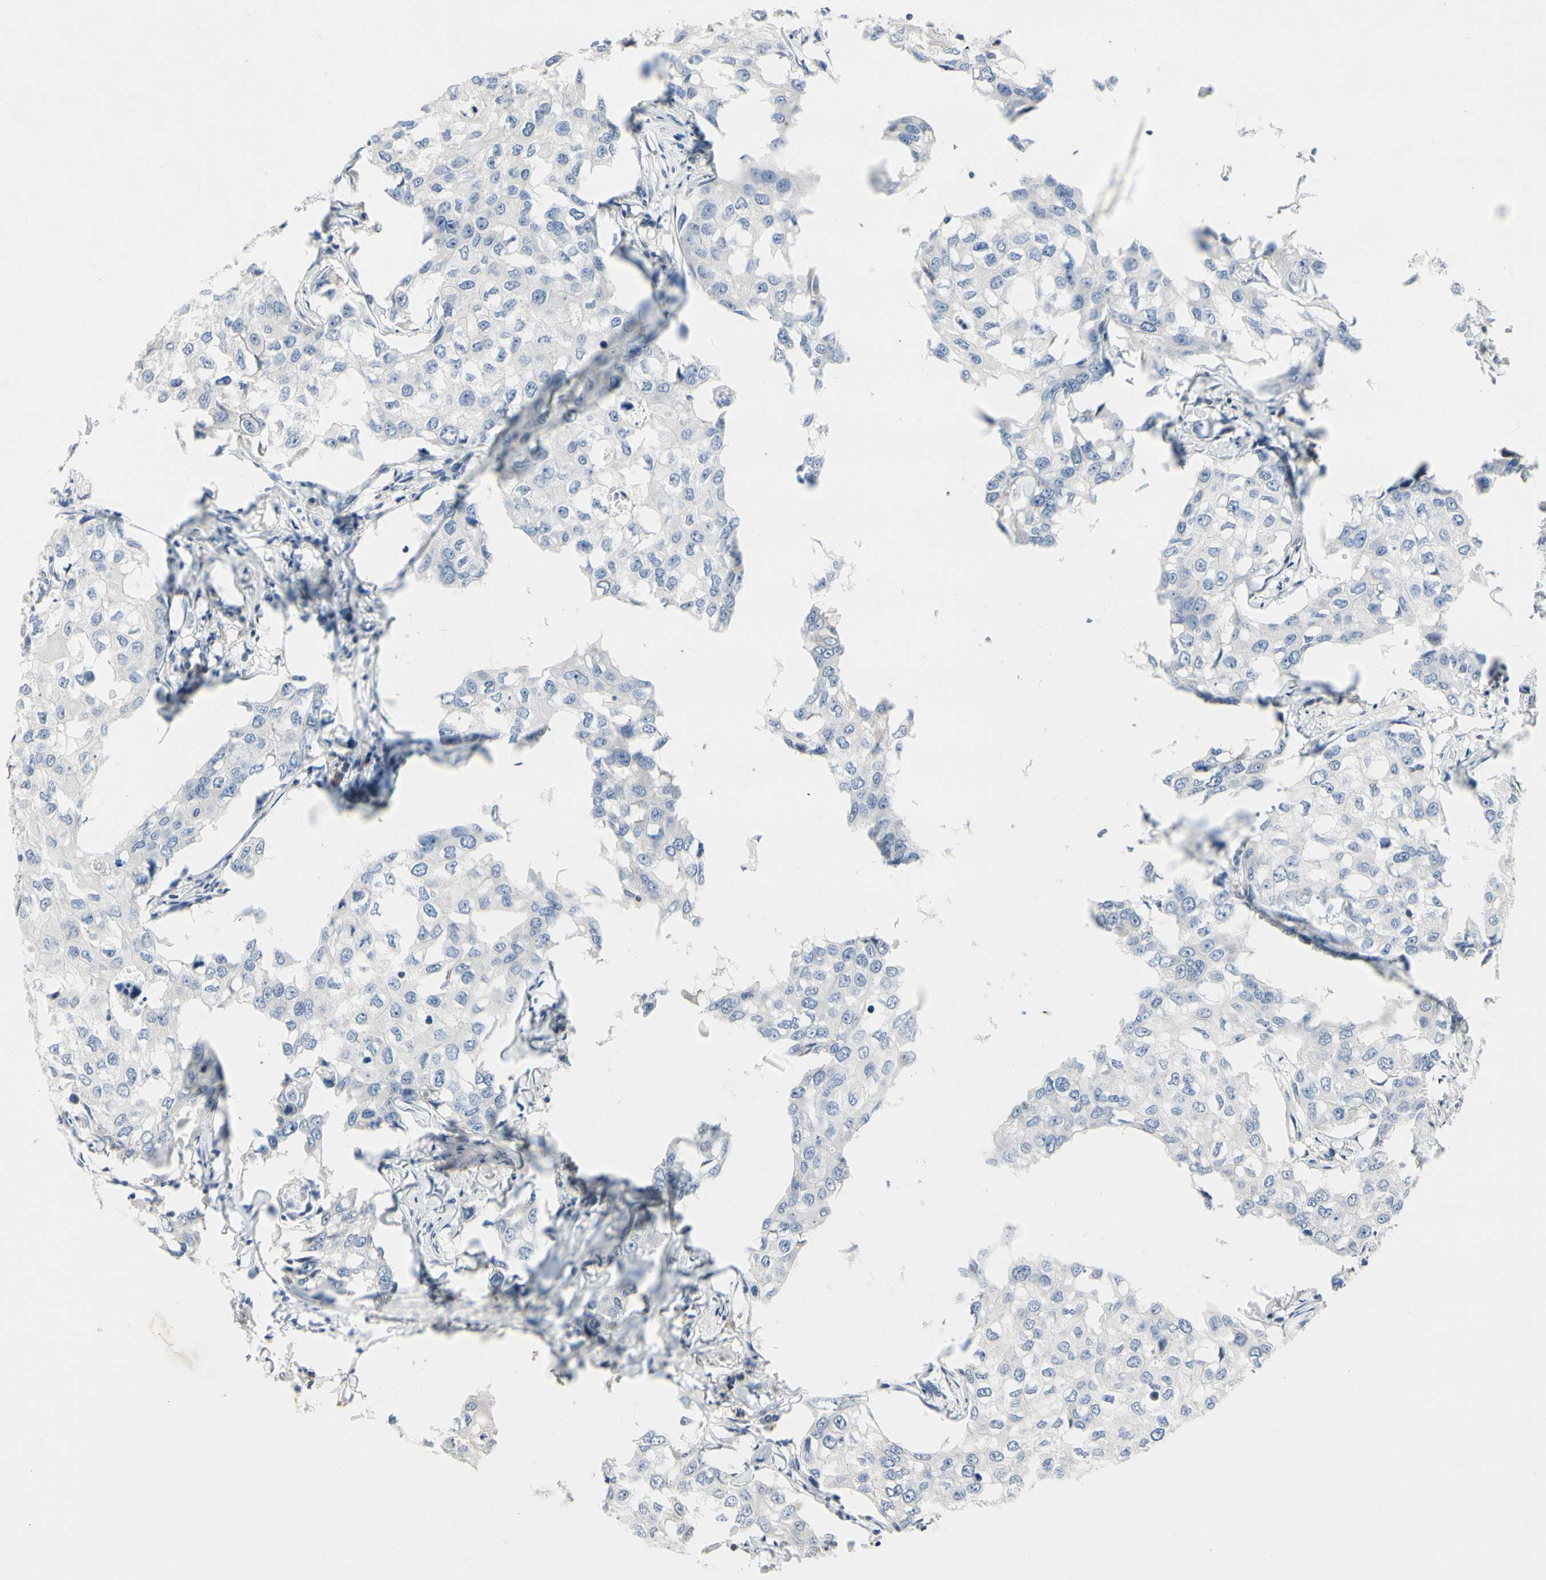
{"staining": {"intensity": "negative", "quantity": "none", "location": "none"}, "tissue": "breast cancer", "cell_type": "Tumor cells", "image_type": "cancer", "snomed": [{"axis": "morphology", "description": "Duct carcinoma"}, {"axis": "topography", "description": "Breast"}], "caption": "A micrograph of invasive ductal carcinoma (breast) stained for a protein reveals no brown staining in tumor cells.", "gene": "ECRG4", "patient": {"sex": "female", "age": 27}}